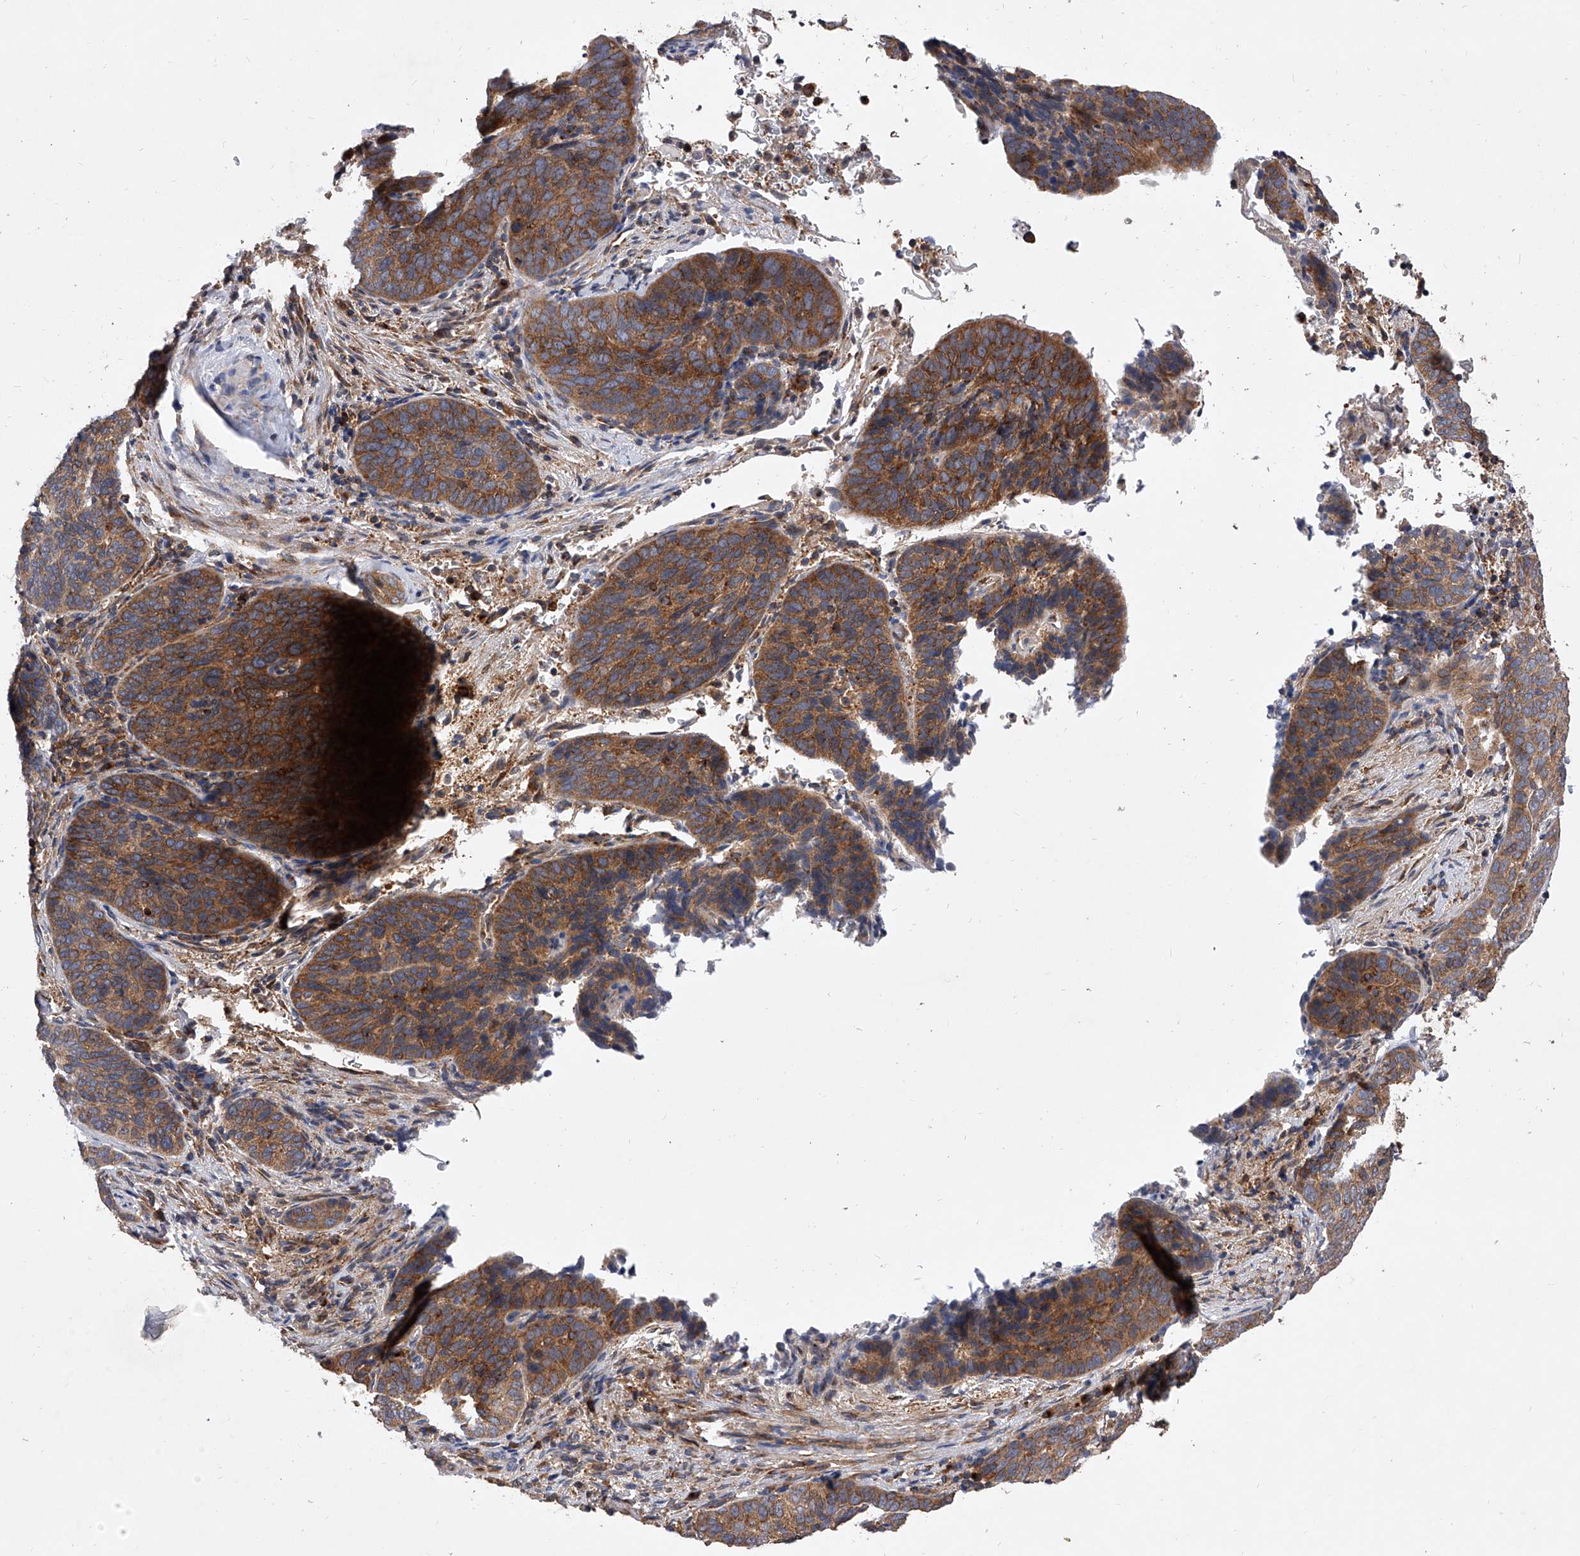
{"staining": {"intensity": "strong", "quantity": "25%-75%", "location": "cytoplasmic/membranous"}, "tissue": "cervical cancer", "cell_type": "Tumor cells", "image_type": "cancer", "snomed": [{"axis": "morphology", "description": "Squamous cell carcinoma, NOS"}, {"axis": "topography", "description": "Cervix"}], "caption": "There is high levels of strong cytoplasmic/membranous staining in tumor cells of cervical cancer (squamous cell carcinoma), as demonstrated by immunohistochemical staining (brown color).", "gene": "CFAP410", "patient": {"sex": "female", "age": 60}}